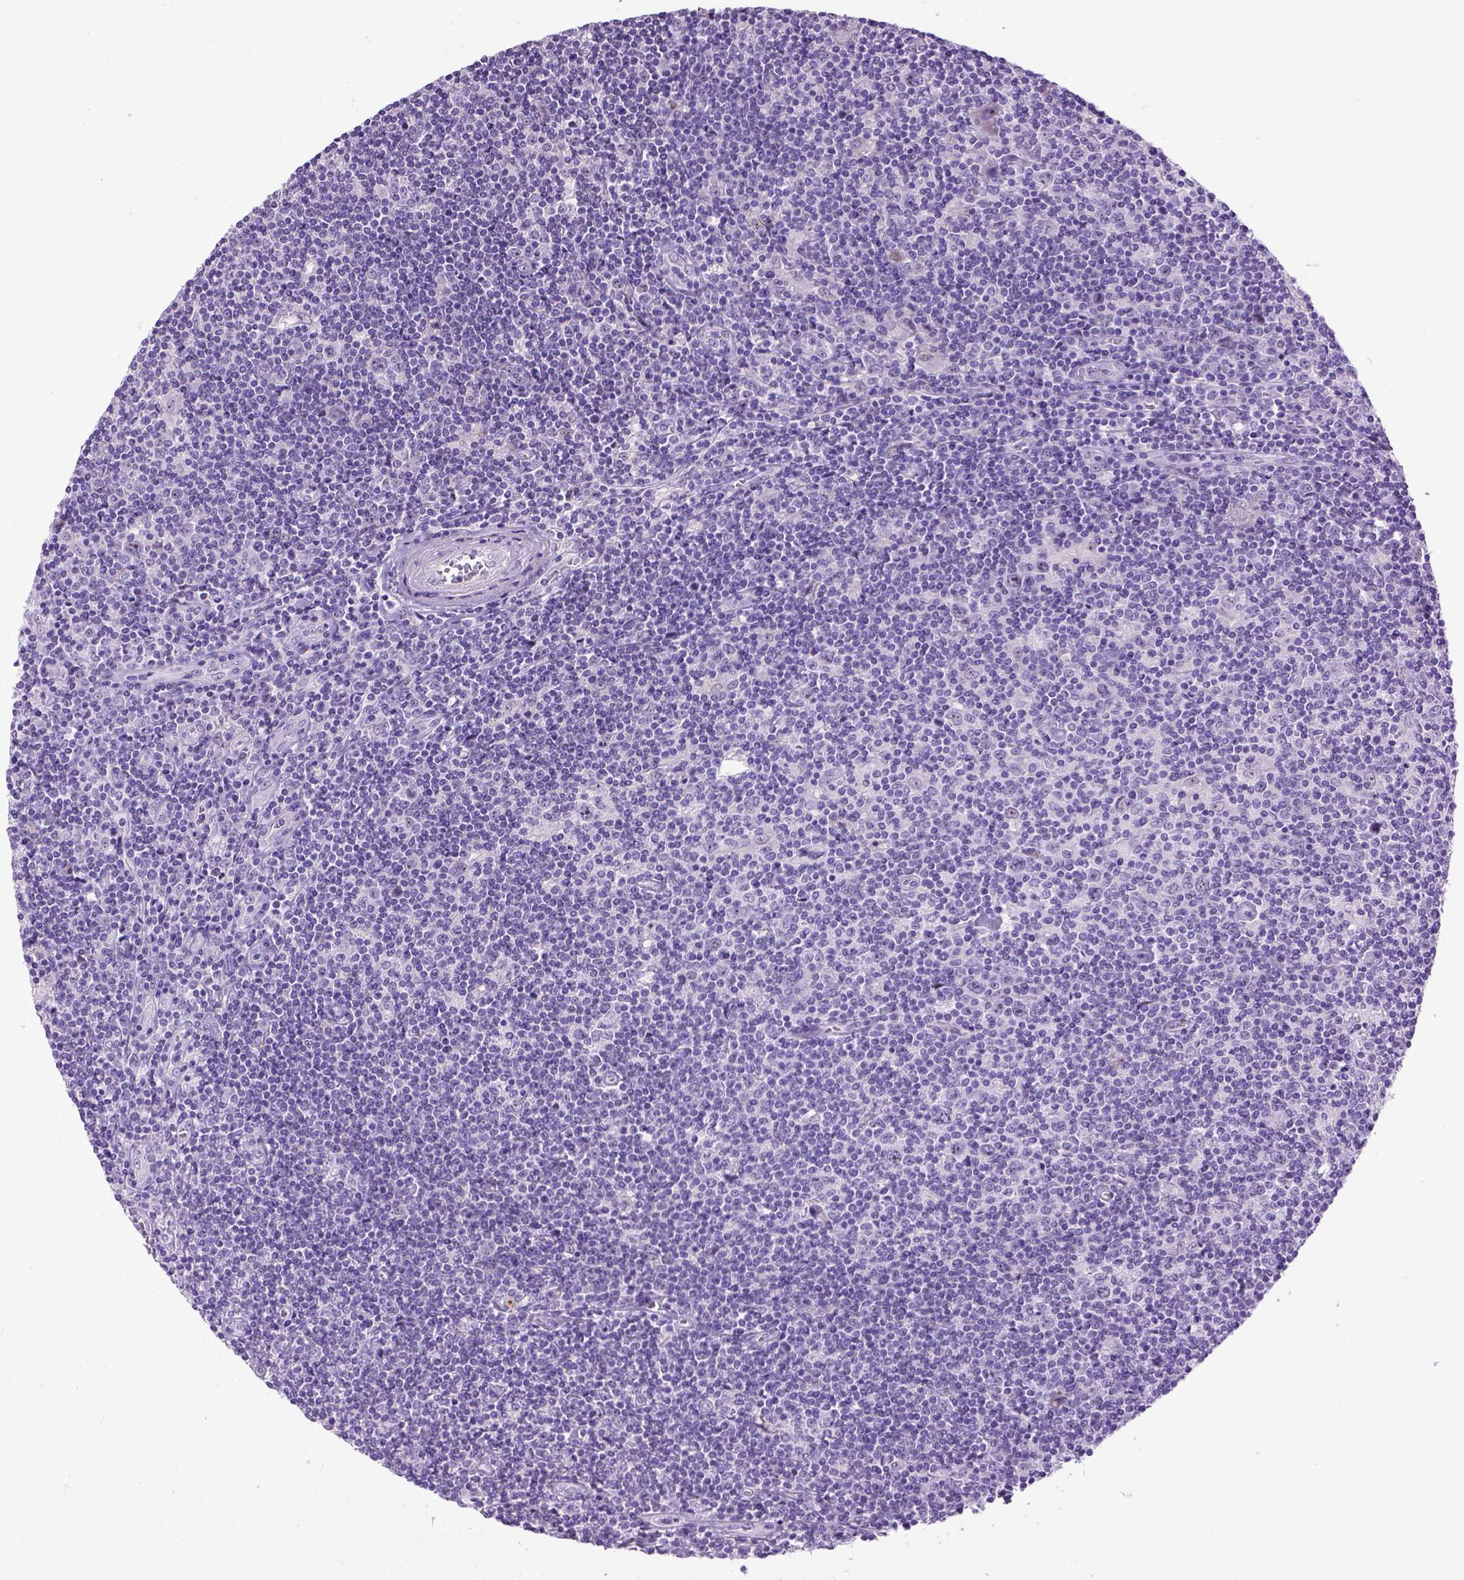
{"staining": {"intensity": "negative", "quantity": "none", "location": "none"}, "tissue": "lymphoma", "cell_type": "Tumor cells", "image_type": "cancer", "snomed": [{"axis": "morphology", "description": "Hodgkin's disease, NOS"}, {"axis": "topography", "description": "Lymph node"}], "caption": "Tumor cells are negative for protein expression in human Hodgkin's disease. (Immunohistochemistry (ihc), brightfield microscopy, high magnification).", "gene": "UTP4", "patient": {"sex": "male", "age": 40}}